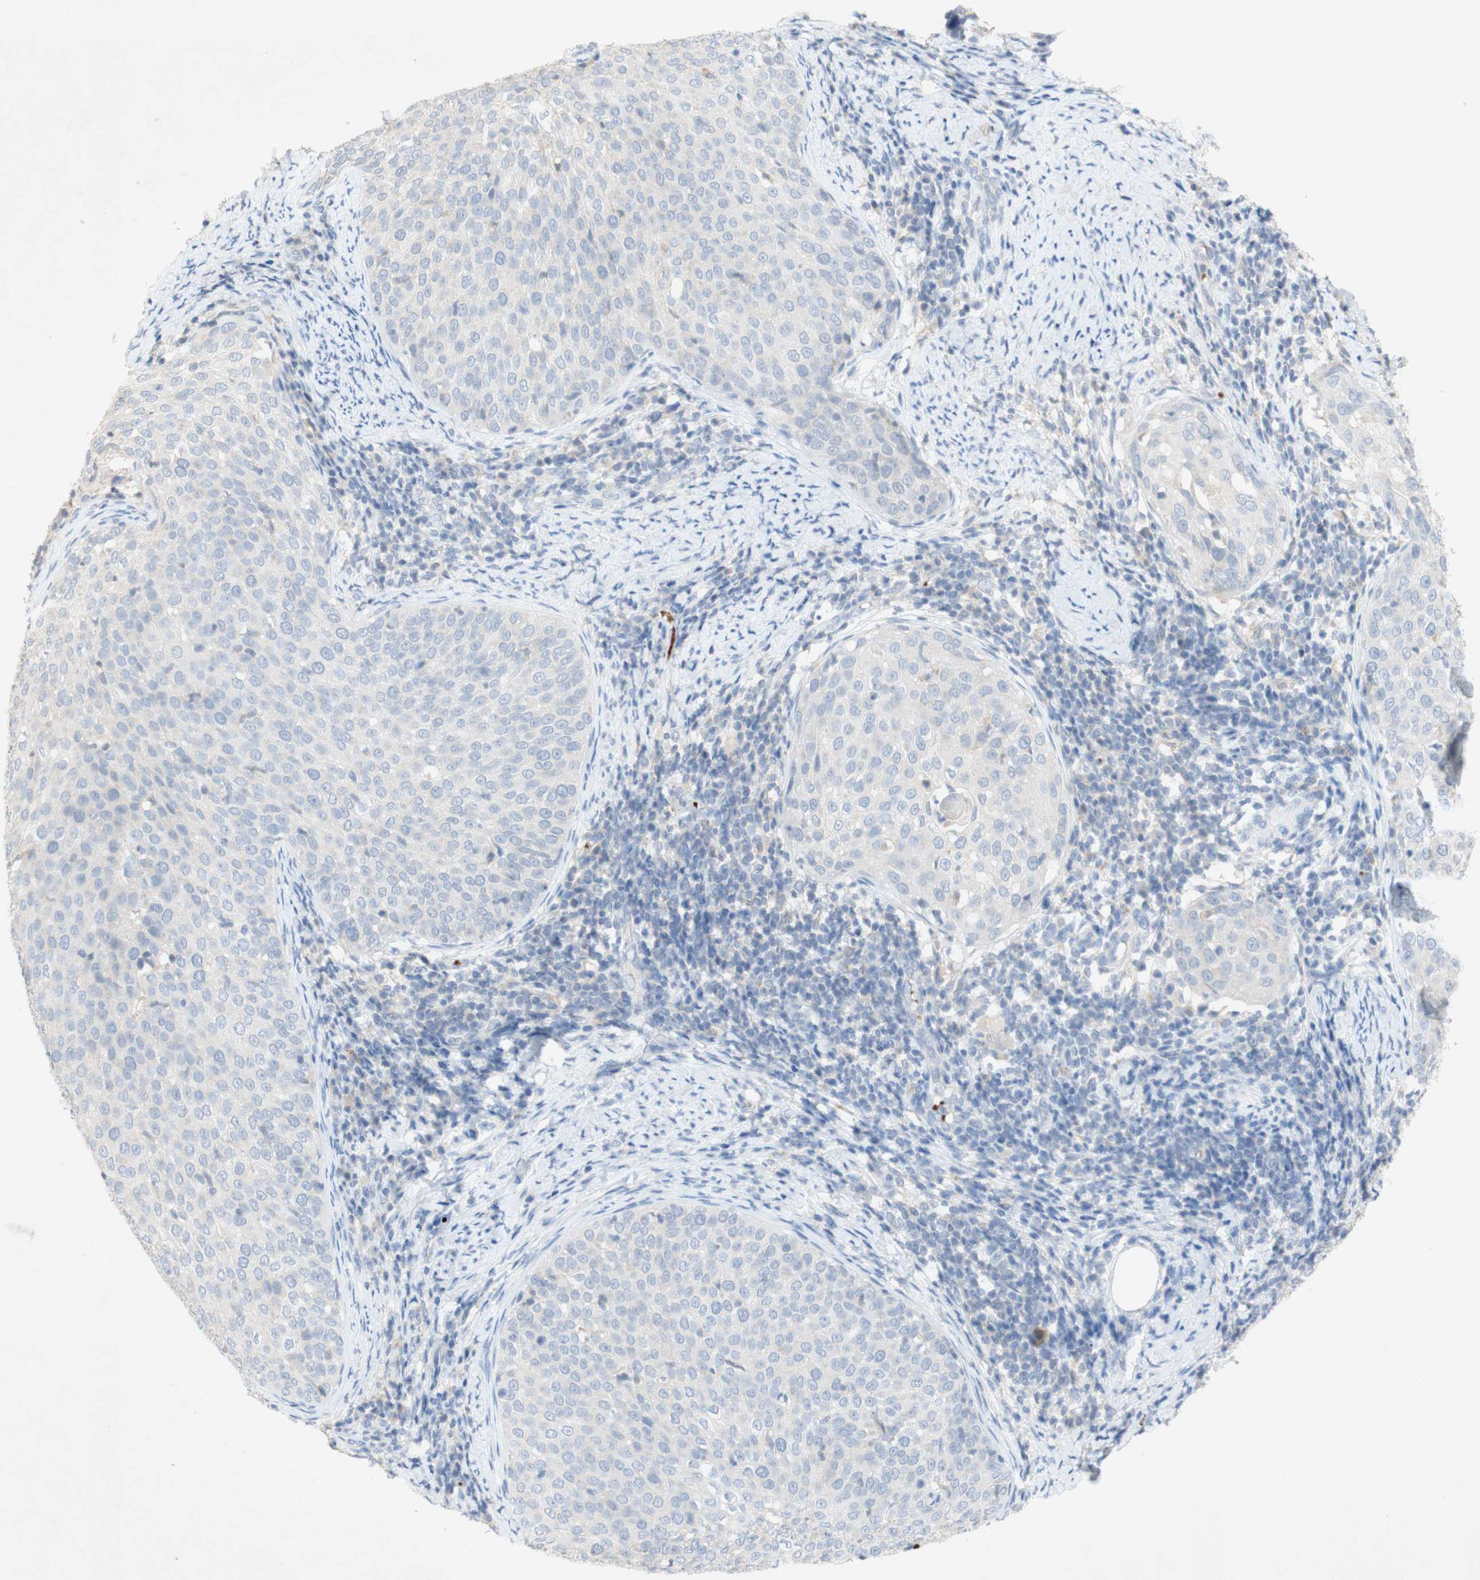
{"staining": {"intensity": "negative", "quantity": "none", "location": "none"}, "tissue": "cervical cancer", "cell_type": "Tumor cells", "image_type": "cancer", "snomed": [{"axis": "morphology", "description": "Squamous cell carcinoma, NOS"}, {"axis": "topography", "description": "Cervix"}], "caption": "Cervical cancer was stained to show a protein in brown. There is no significant expression in tumor cells.", "gene": "EPO", "patient": {"sex": "female", "age": 51}}